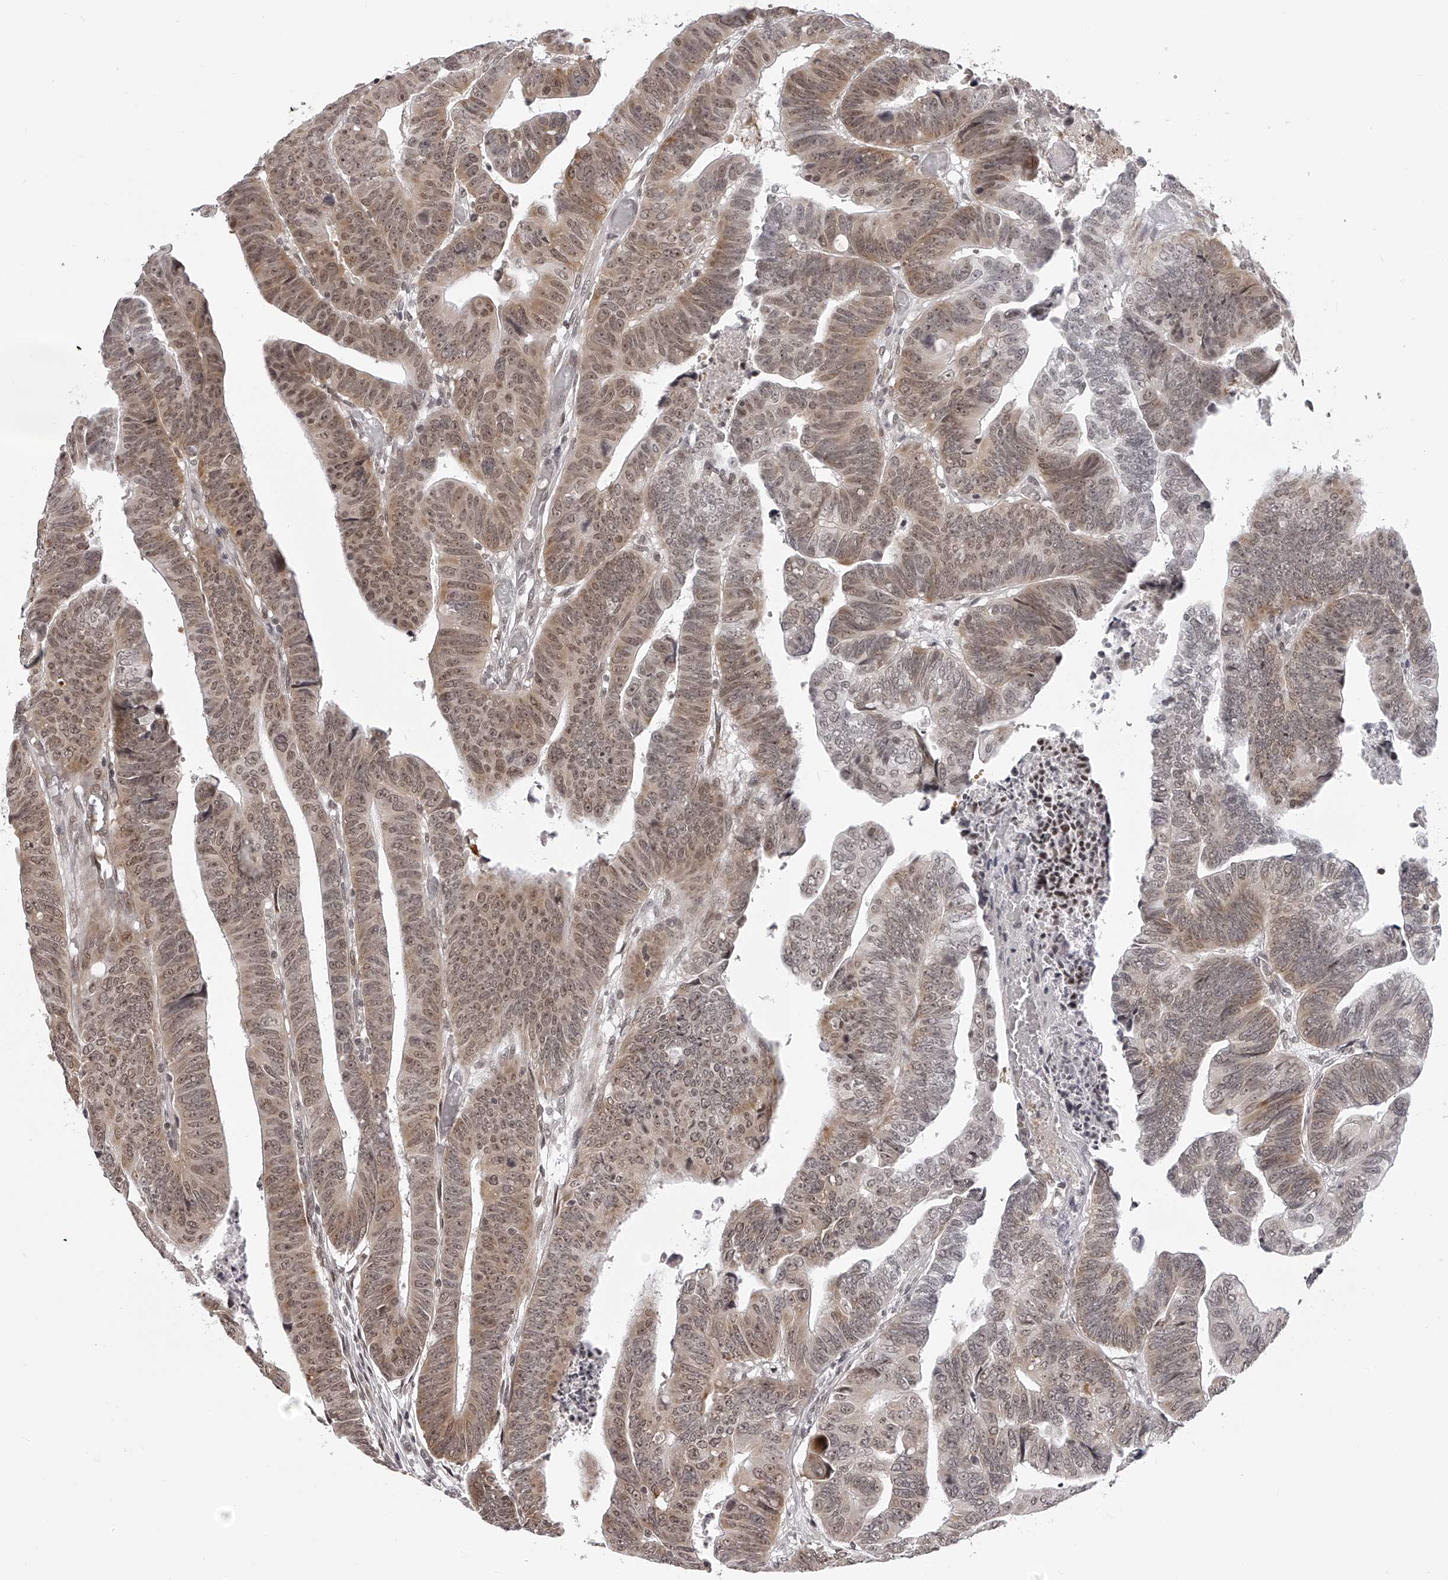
{"staining": {"intensity": "weak", "quantity": ">75%", "location": "cytoplasmic/membranous,nuclear"}, "tissue": "colorectal cancer", "cell_type": "Tumor cells", "image_type": "cancer", "snomed": [{"axis": "morphology", "description": "Adenocarcinoma, NOS"}, {"axis": "topography", "description": "Rectum"}], "caption": "Human colorectal cancer (adenocarcinoma) stained for a protein (brown) demonstrates weak cytoplasmic/membranous and nuclear positive positivity in approximately >75% of tumor cells.", "gene": "ODF2L", "patient": {"sex": "female", "age": 65}}